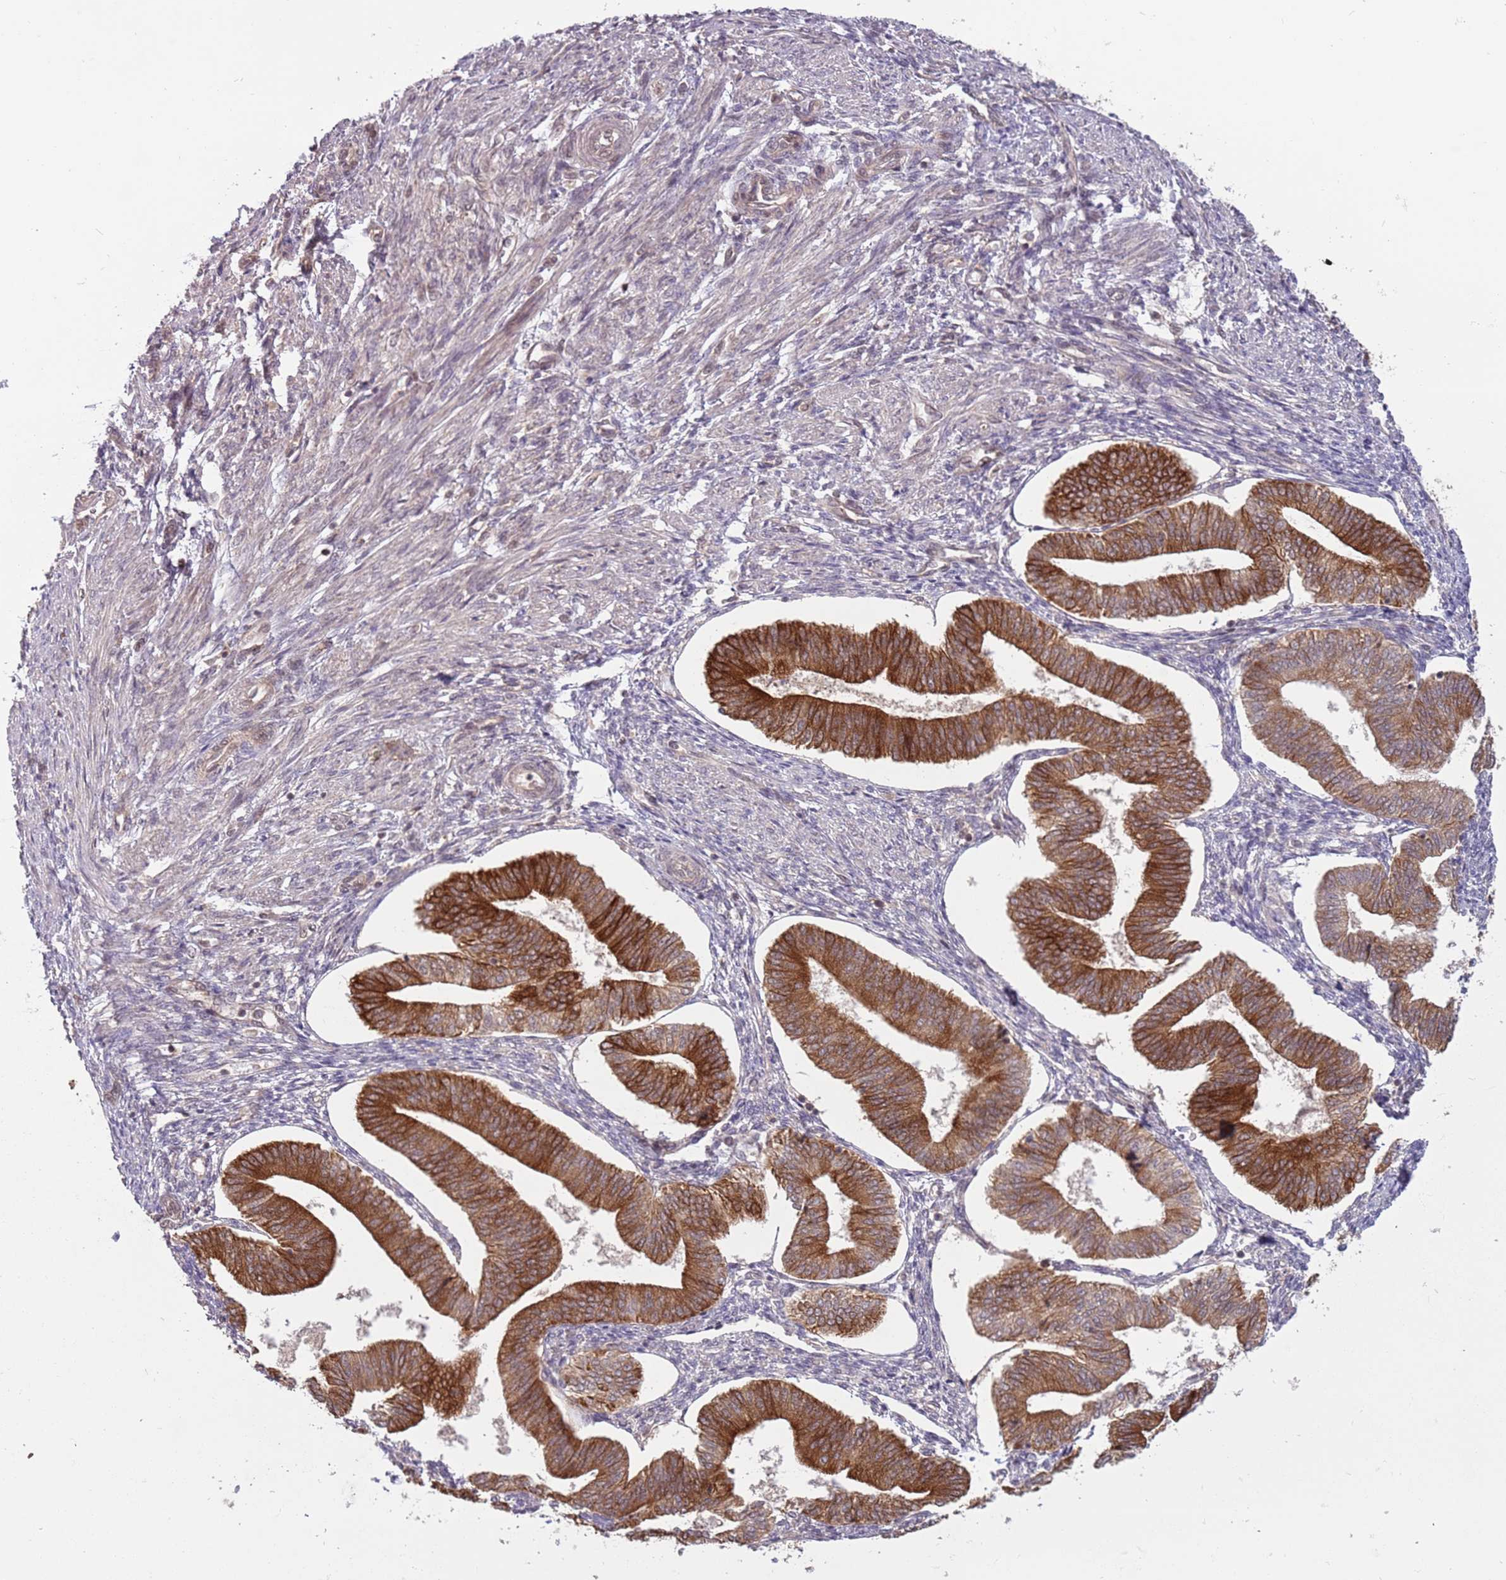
{"staining": {"intensity": "moderate", "quantity": "<25%", "location": "cytoplasmic/membranous,nuclear"}, "tissue": "endometrium", "cell_type": "Cells in endometrial stroma", "image_type": "normal", "snomed": [{"axis": "morphology", "description": "Normal tissue, NOS"}, {"axis": "topography", "description": "Endometrium"}], "caption": "This is an image of immunohistochemistry (IHC) staining of benign endometrium, which shows moderate positivity in the cytoplasmic/membranous,nuclear of cells in endometrial stroma.", "gene": "ADAMTS3", "patient": {"sex": "female", "age": 34}}